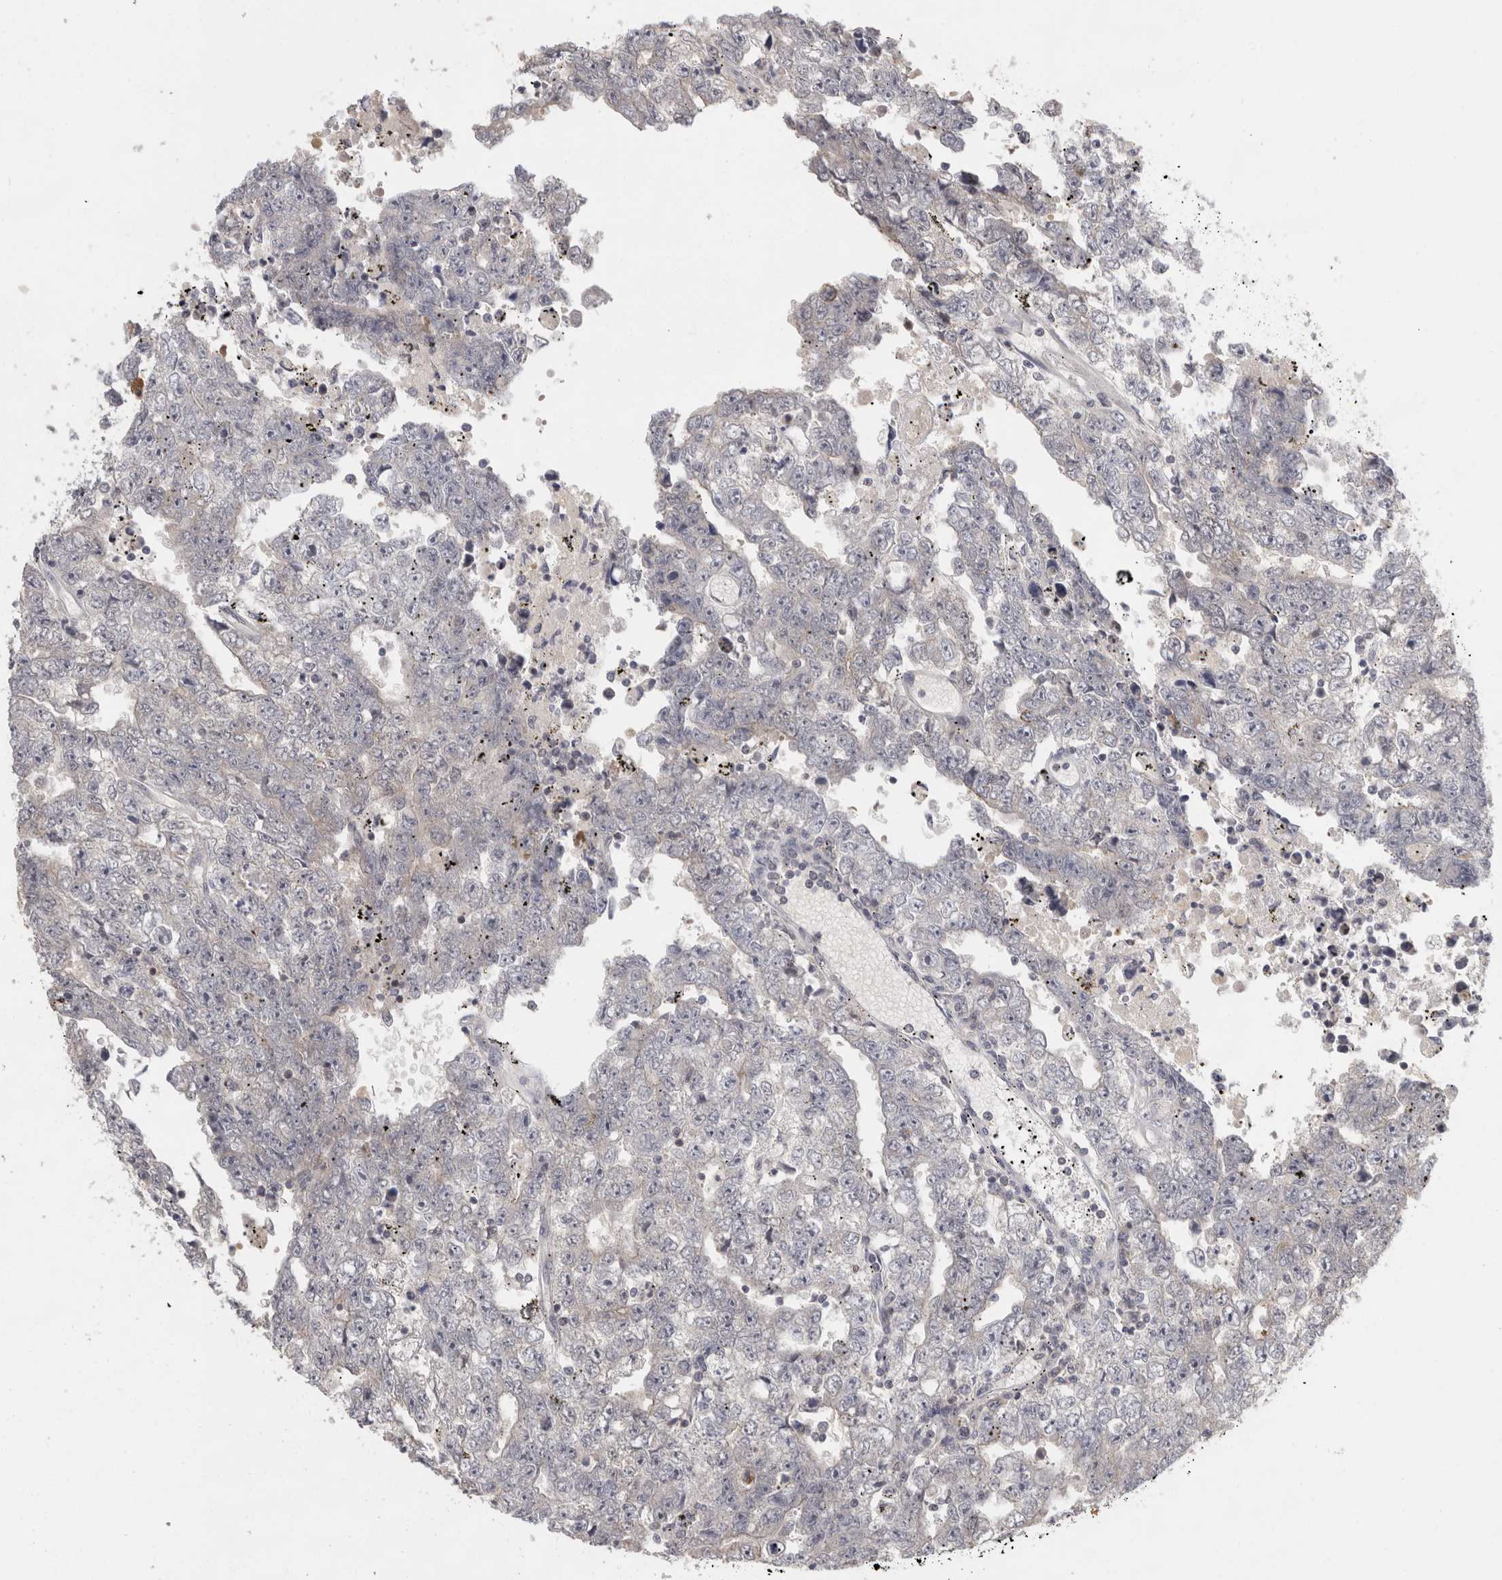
{"staining": {"intensity": "negative", "quantity": "none", "location": "none"}, "tissue": "testis cancer", "cell_type": "Tumor cells", "image_type": "cancer", "snomed": [{"axis": "morphology", "description": "Carcinoma, Embryonal, NOS"}, {"axis": "topography", "description": "Testis"}], "caption": "Tumor cells are negative for protein expression in human testis cancer. Nuclei are stained in blue.", "gene": "ACAT2", "patient": {"sex": "male", "age": 25}}